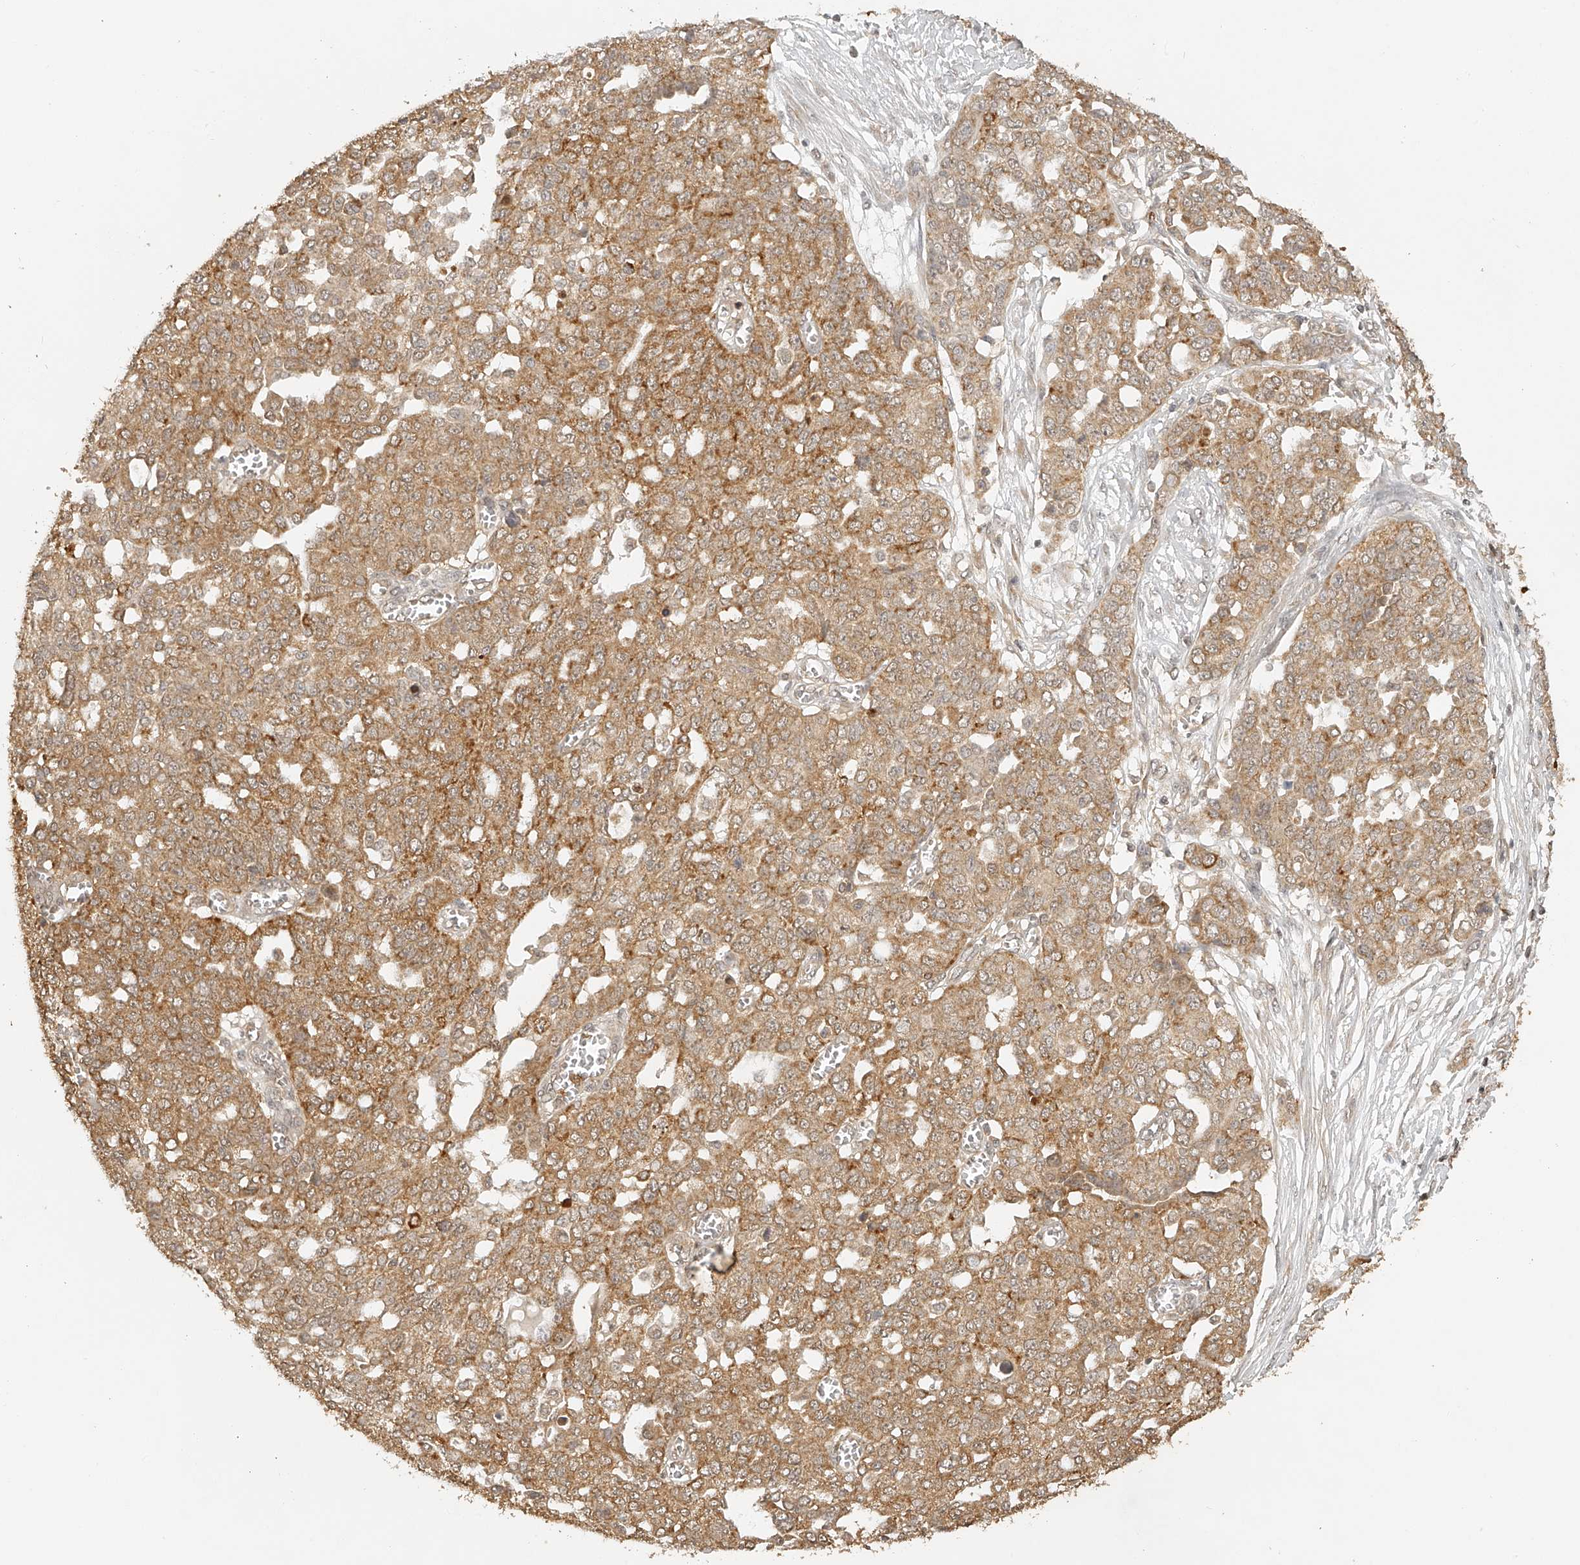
{"staining": {"intensity": "moderate", "quantity": ">75%", "location": "cytoplasmic/membranous"}, "tissue": "ovarian cancer", "cell_type": "Tumor cells", "image_type": "cancer", "snomed": [{"axis": "morphology", "description": "Cystadenocarcinoma, serous, NOS"}, {"axis": "topography", "description": "Soft tissue"}, {"axis": "topography", "description": "Ovary"}], "caption": "An image of human ovarian serous cystadenocarcinoma stained for a protein demonstrates moderate cytoplasmic/membranous brown staining in tumor cells. The staining was performed using DAB, with brown indicating positive protein expression. Nuclei are stained blue with hematoxylin.", "gene": "BCL2L11", "patient": {"sex": "female", "age": 57}}